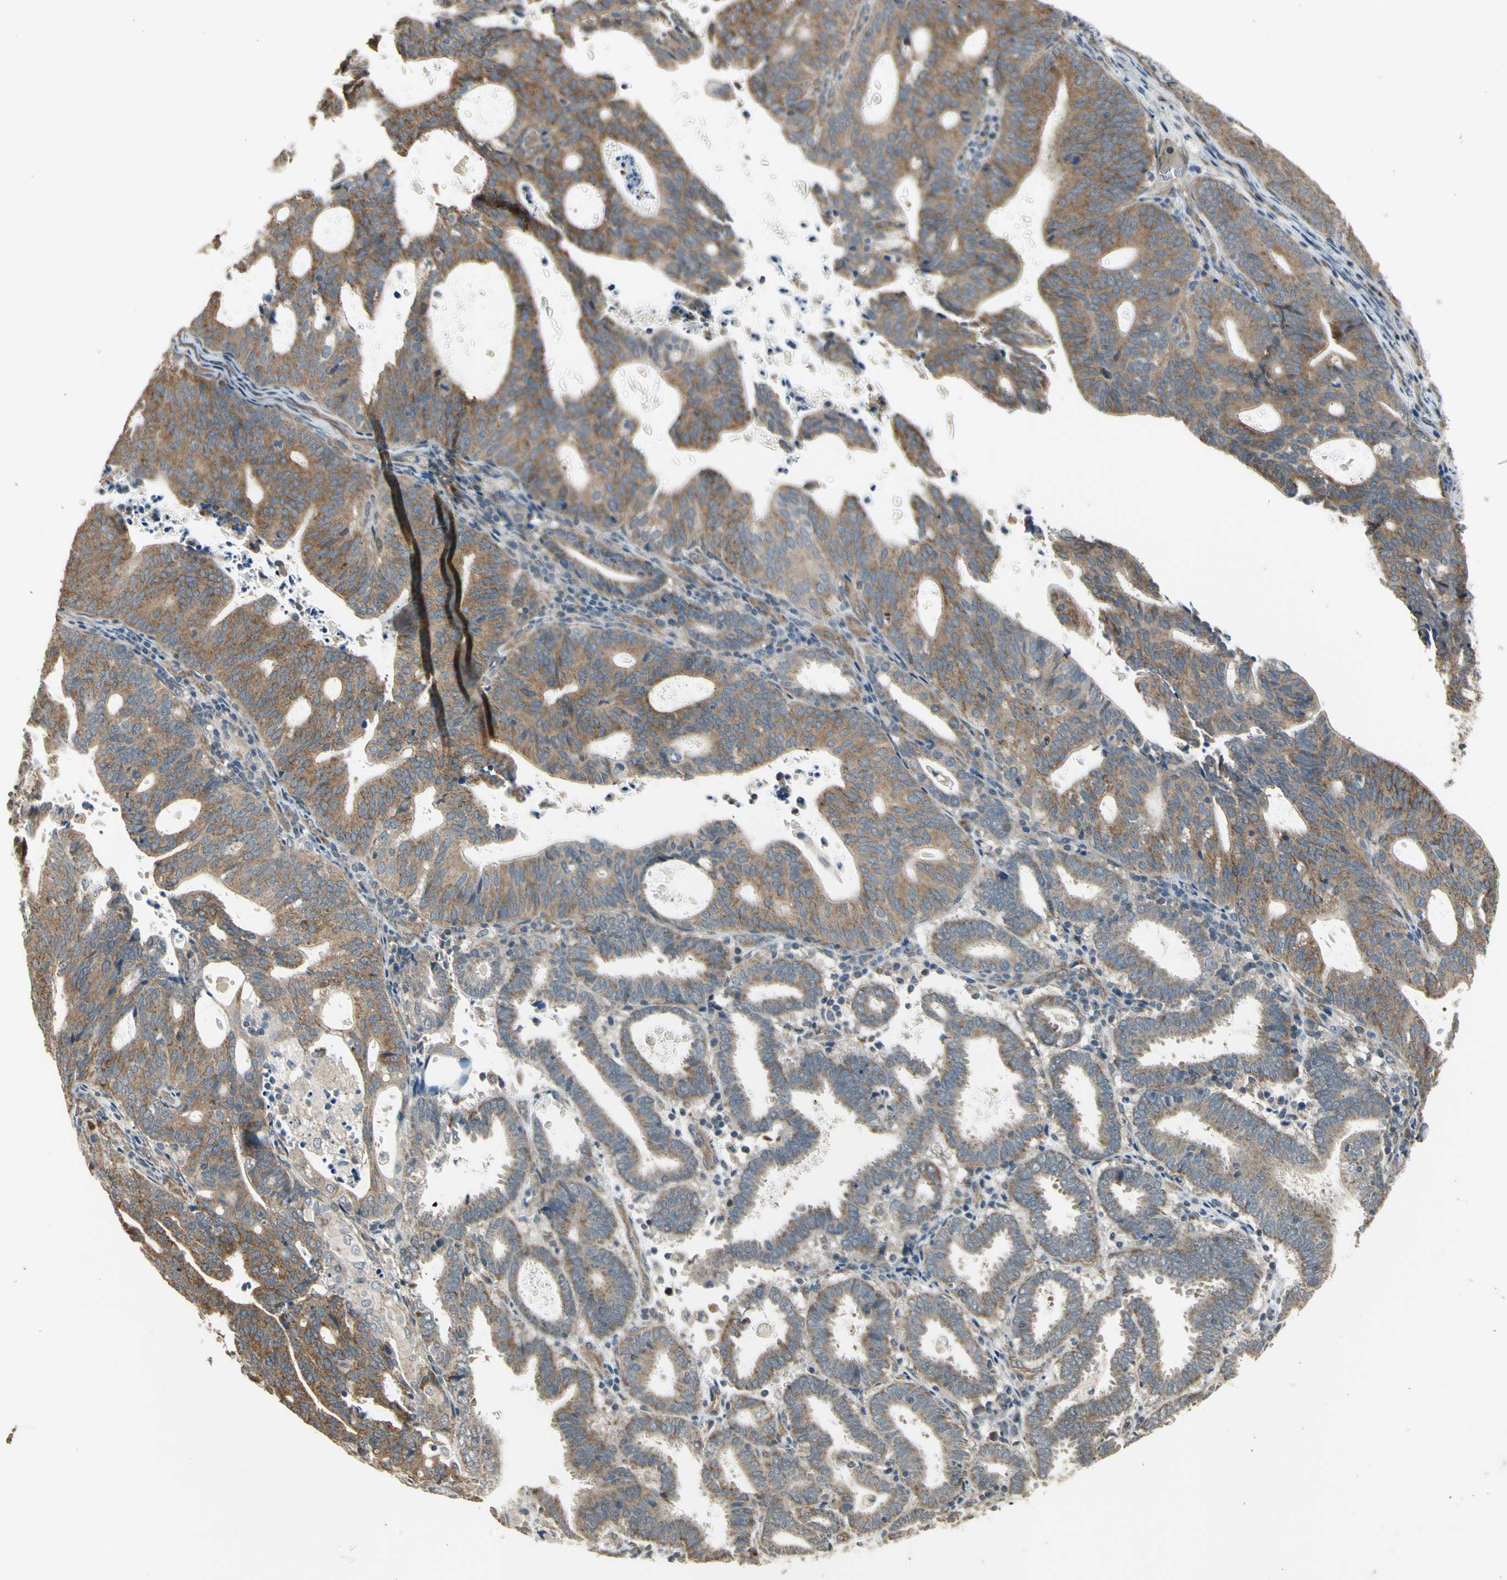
{"staining": {"intensity": "moderate", "quantity": ">75%", "location": "cytoplasmic/membranous"}, "tissue": "endometrial cancer", "cell_type": "Tumor cells", "image_type": "cancer", "snomed": [{"axis": "morphology", "description": "Adenocarcinoma, NOS"}, {"axis": "topography", "description": "Uterus"}], "caption": "A medium amount of moderate cytoplasmic/membranous expression is present in approximately >75% of tumor cells in endometrial adenocarcinoma tissue.", "gene": "EFNB2", "patient": {"sex": "female", "age": 83}}